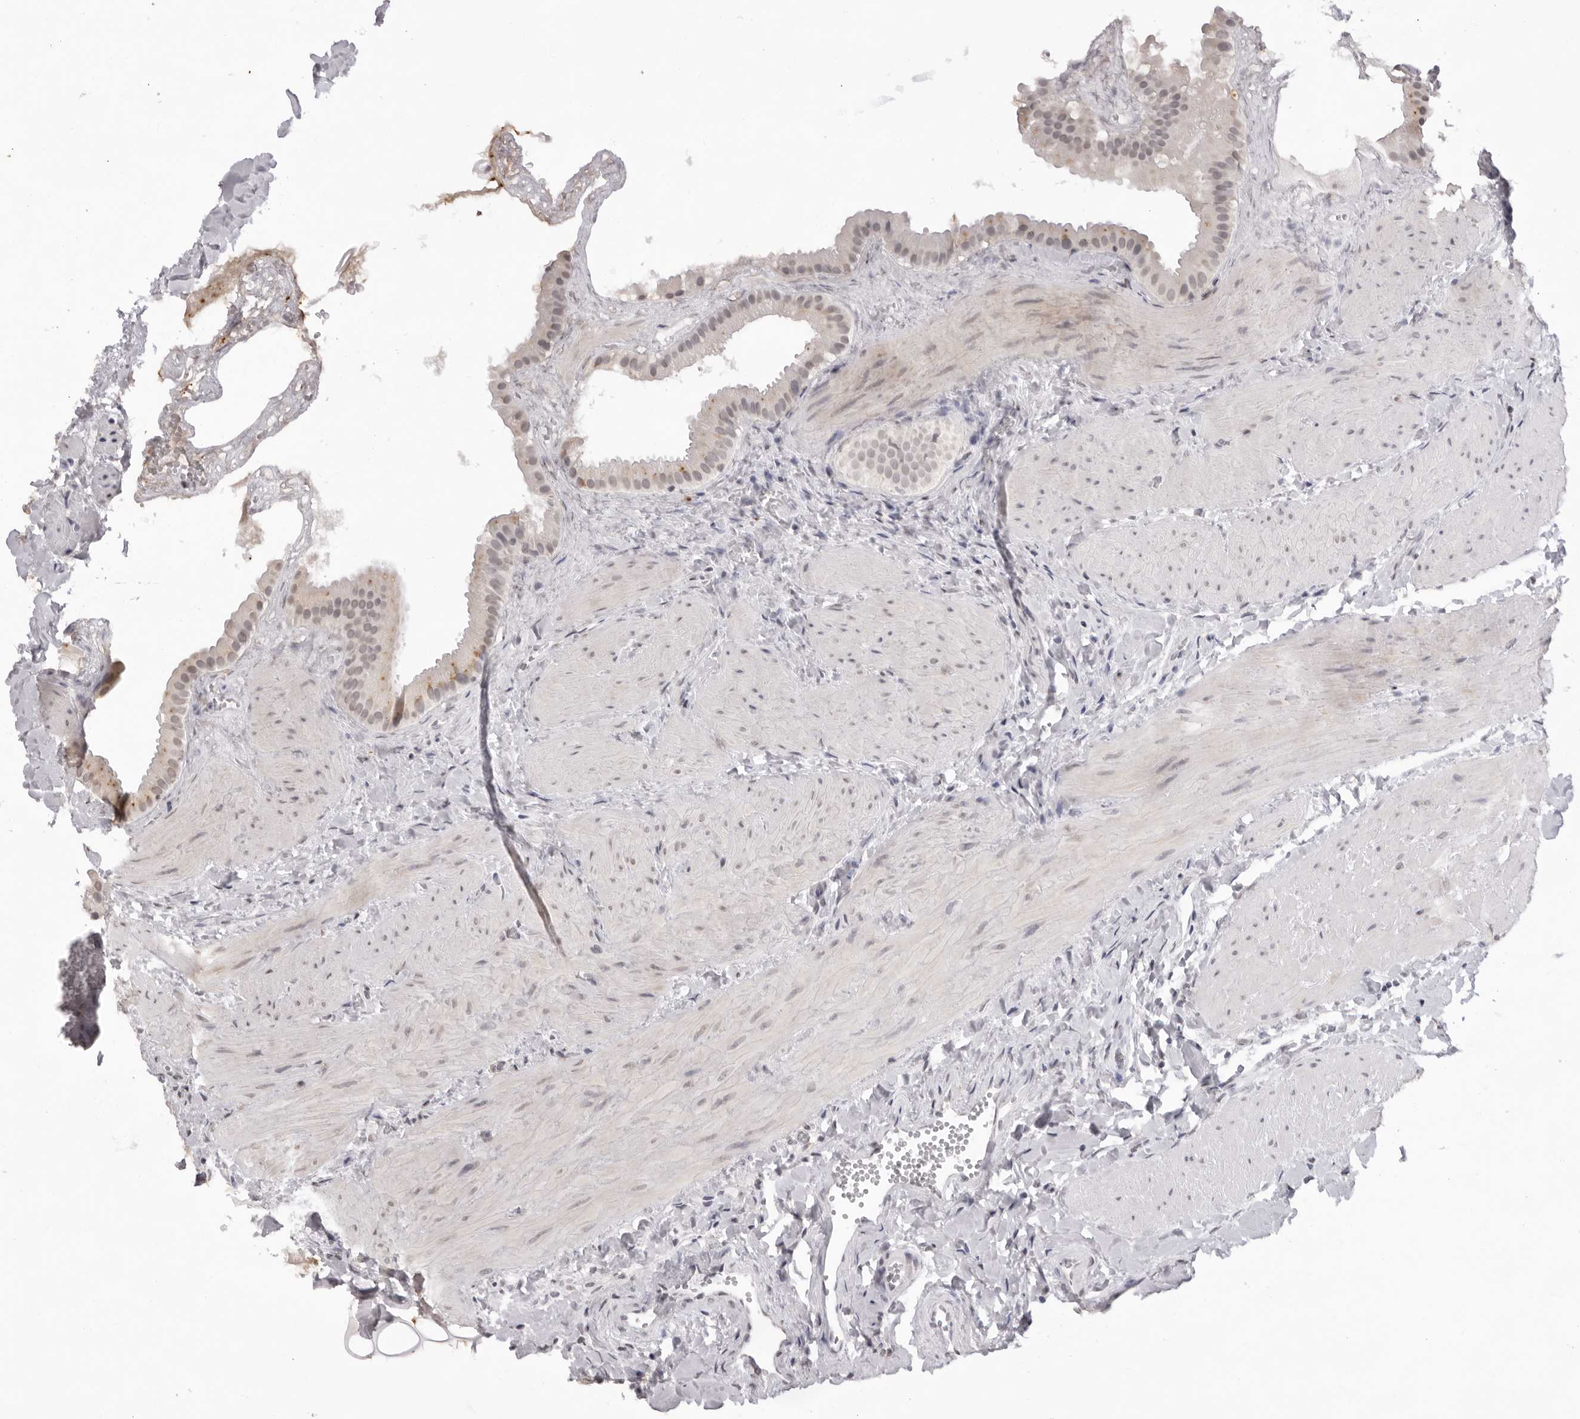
{"staining": {"intensity": "moderate", "quantity": "<25%", "location": "cytoplasmic/membranous"}, "tissue": "gallbladder", "cell_type": "Glandular cells", "image_type": "normal", "snomed": [{"axis": "morphology", "description": "Normal tissue, NOS"}, {"axis": "topography", "description": "Gallbladder"}], "caption": "Immunohistochemical staining of benign gallbladder exhibits moderate cytoplasmic/membranous protein expression in about <25% of glandular cells.", "gene": "NTM", "patient": {"sex": "male", "age": 55}}